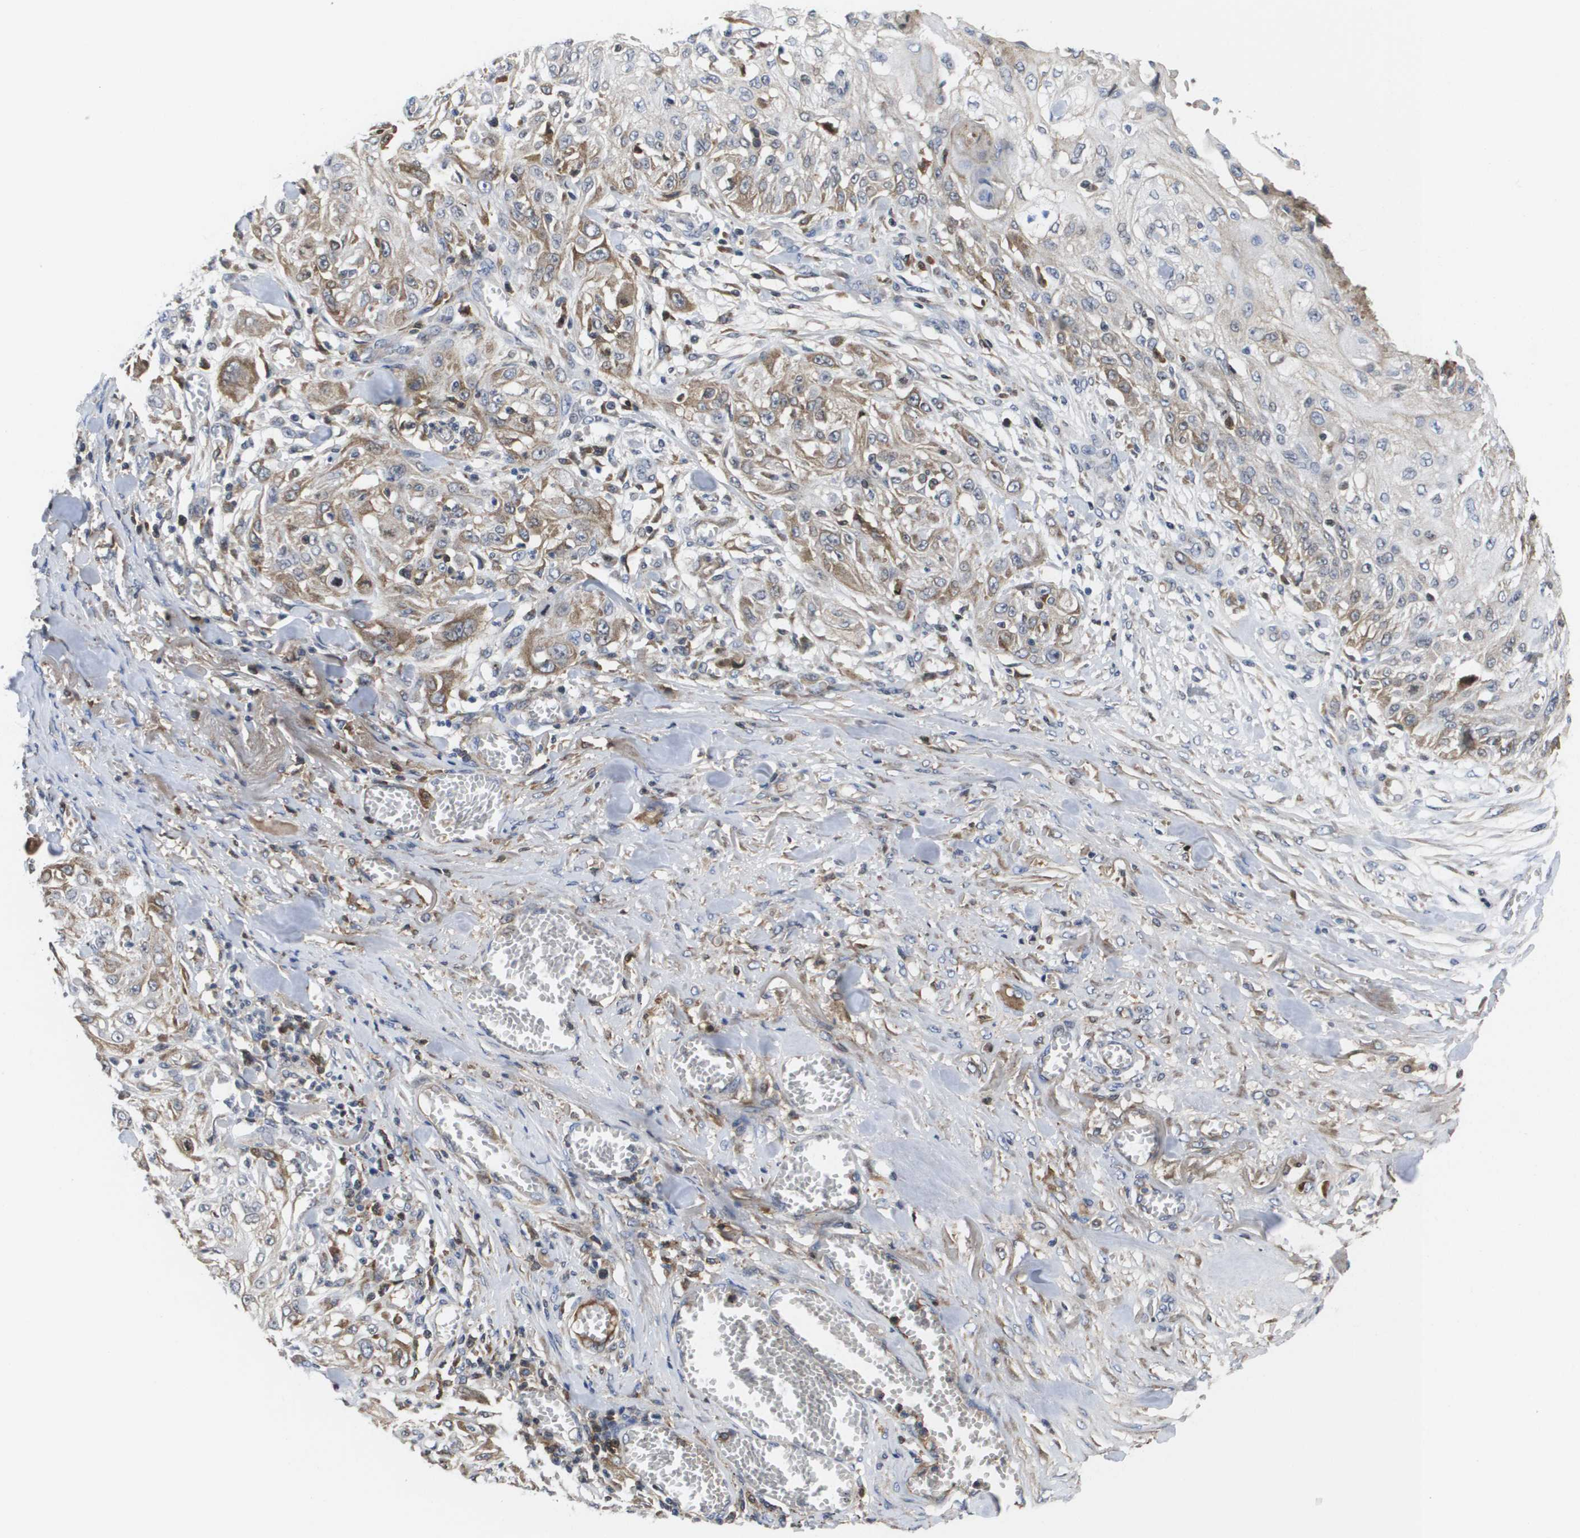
{"staining": {"intensity": "moderate", "quantity": ">75%", "location": "cytoplasmic/membranous"}, "tissue": "skin cancer", "cell_type": "Tumor cells", "image_type": "cancer", "snomed": [{"axis": "morphology", "description": "Squamous cell carcinoma, NOS"}, {"axis": "morphology", "description": "Squamous cell carcinoma, metastatic, NOS"}, {"axis": "topography", "description": "Skin"}, {"axis": "topography", "description": "Lymph node"}], "caption": "Immunohistochemistry (IHC) photomicrograph of neoplastic tissue: human skin cancer (metastatic squamous cell carcinoma) stained using immunohistochemistry (IHC) shows medium levels of moderate protein expression localized specifically in the cytoplasmic/membranous of tumor cells, appearing as a cytoplasmic/membranous brown color.", "gene": "SERPINC1", "patient": {"sex": "male", "age": 75}}